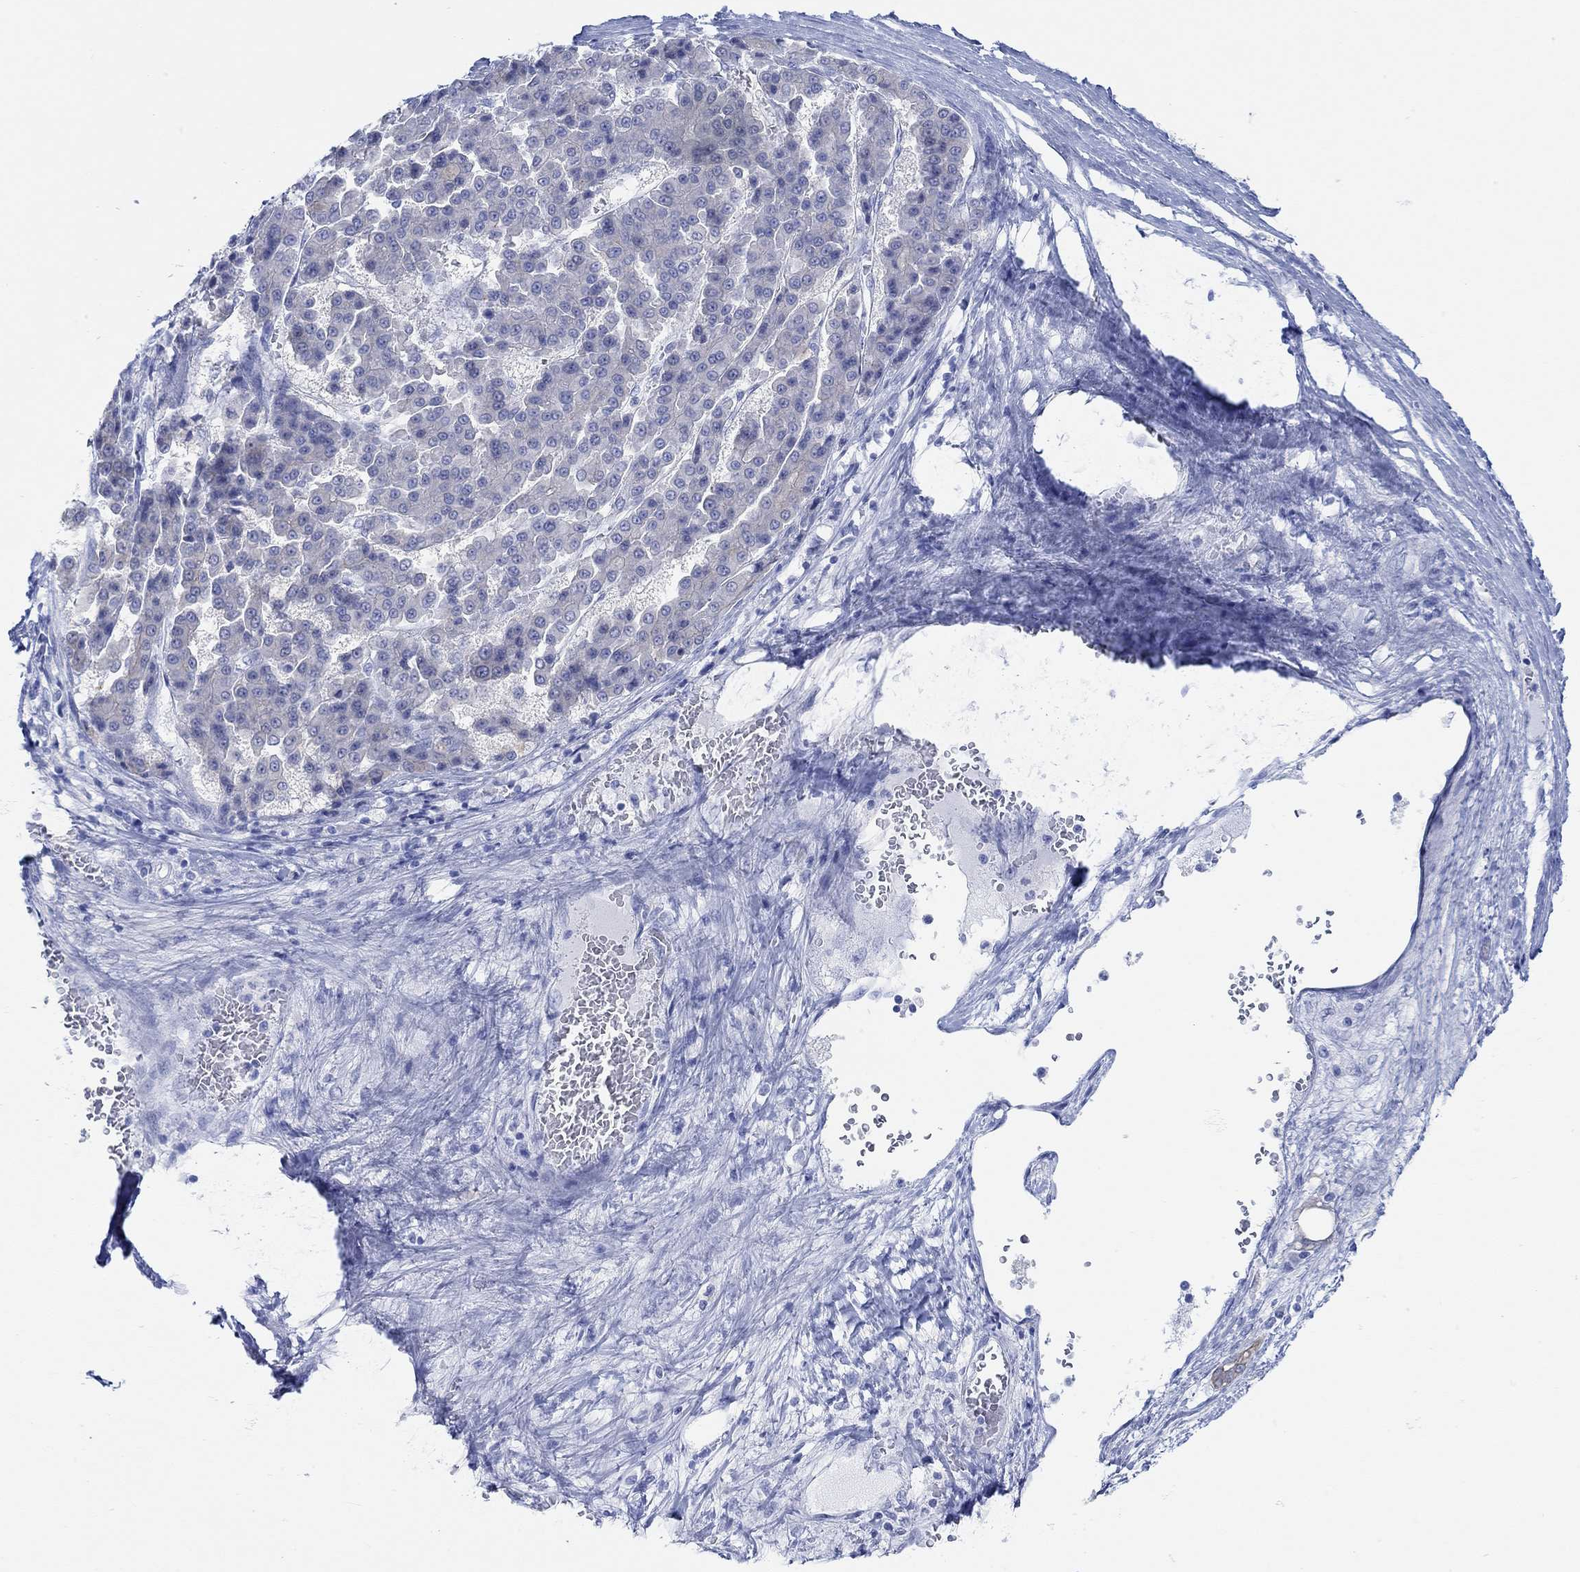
{"staining": {"intensity": "negative", "quantity": "none", "location": "none"}, "tissue": "liver cancer", "cell_type": "Tumor cells", "image_type": "cancer", "snomed": [{"axis": "morphology", "description": "Carcinoma, Hepatocellular, NOS"}, {"axis": "topography", "description": "Liver"}], "caption": "Tumor cells show no significant staining in liver cancer.", "gene": "AK8", "patient": {"sex": "male", "age": 70}}